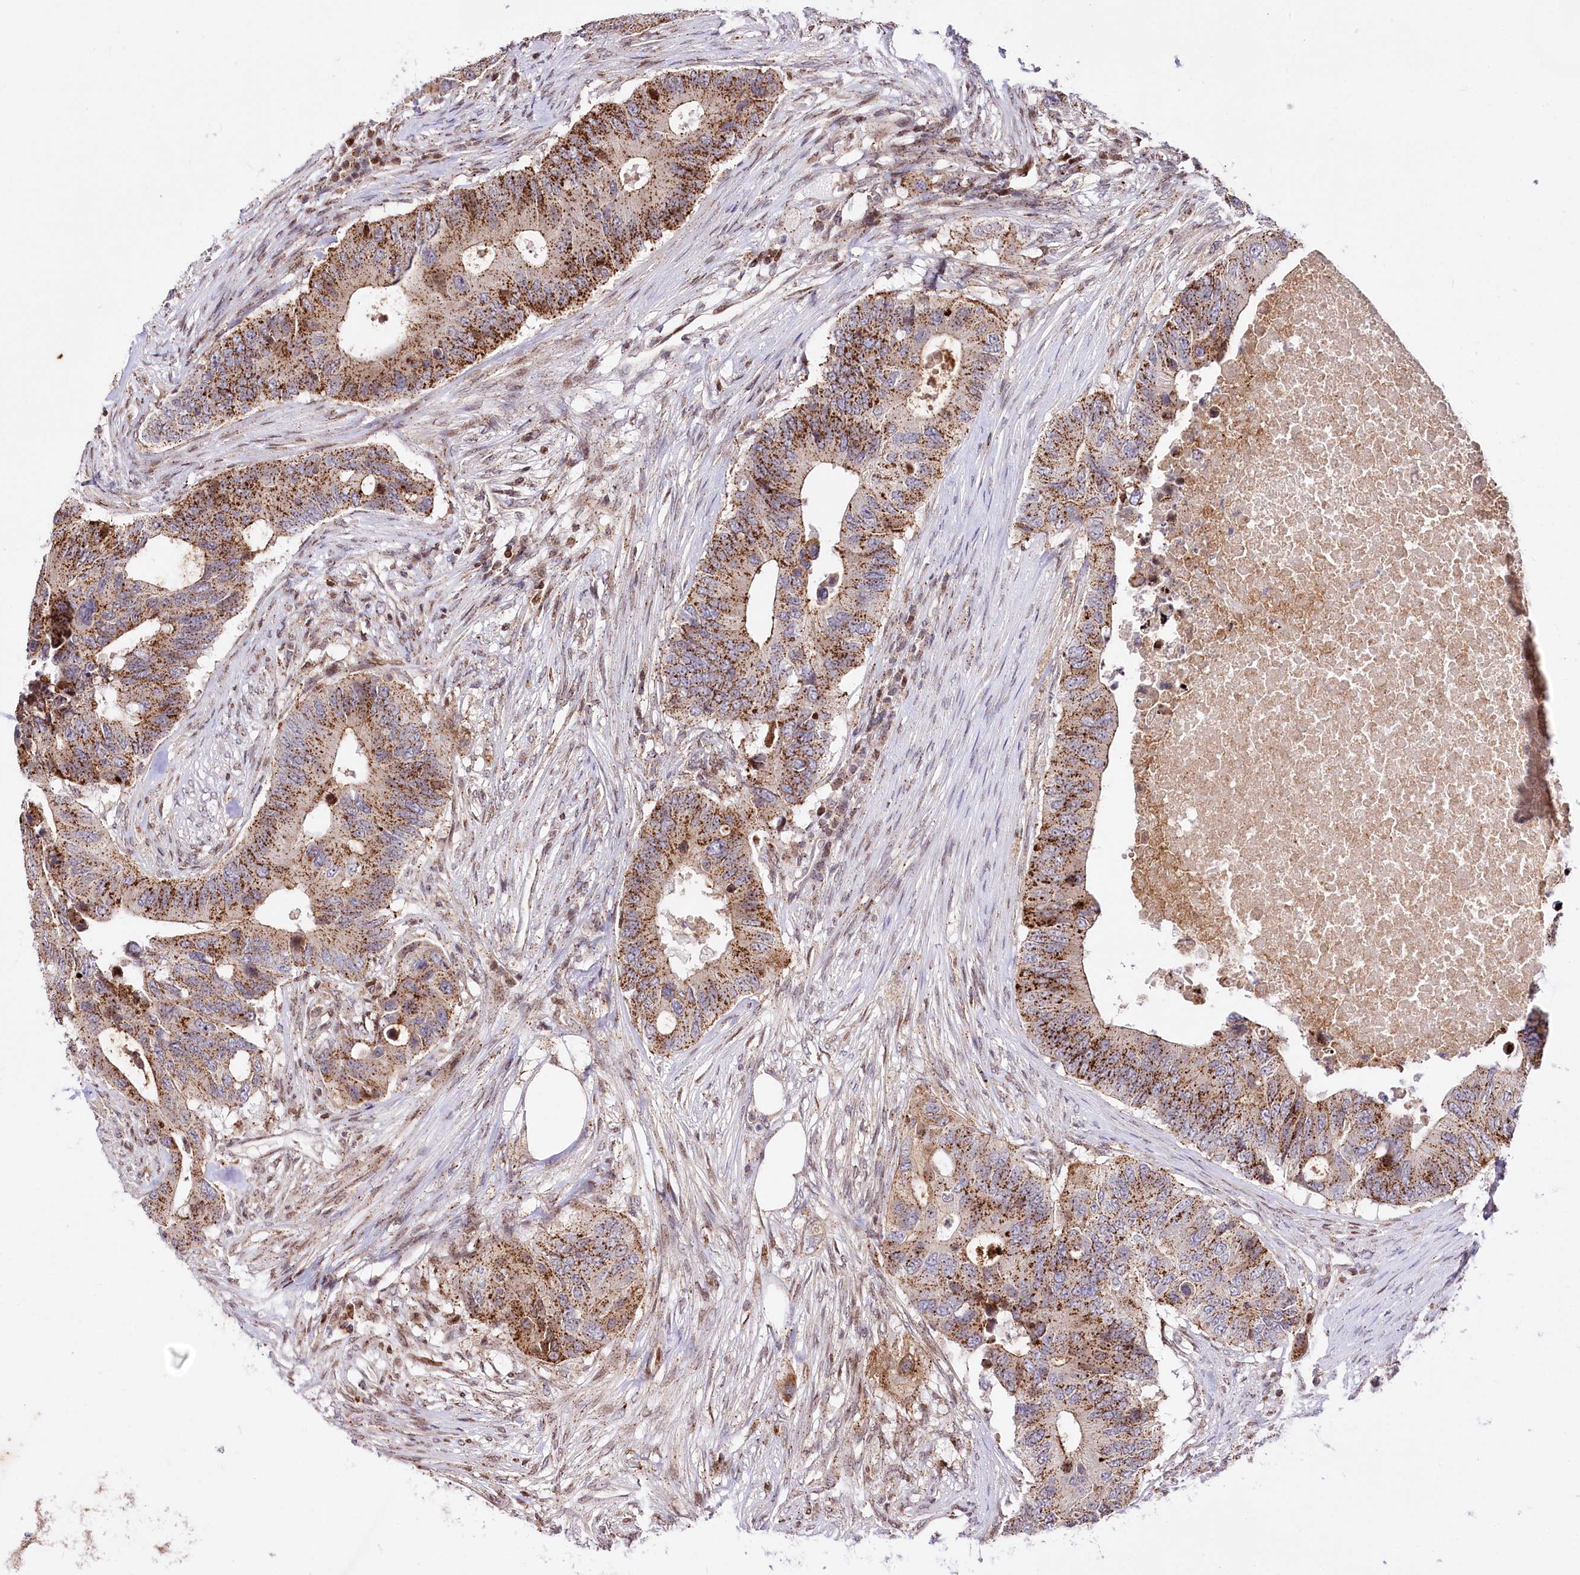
{"staining": {"intensity": "moderate", "quantity": ">75%", "location": "cytoplasmic/membranous"}, "tissue": "colorectal cancer", "cell_type": "Tumor cells", "image_type": "cancer", "snomed": [{"axis": "morphology", "description": "Adenocarcinoma, NOS"}, {"axis": "topography", "description": "Colon"}], "caption": "Immunohistochemistry (IHC) image of neoplastic tissue: human colorectal adenocarcinoma stained using immunohistochemistry (IHC) shows medium levels of moderate protein expression localized specifically in the cytoplasmic/membranous of tumor cells, appearing as a cytoplasmic/membranous brown color.", "gene": "ZFYVE27", "patient": {"sex": "male", "age": 71}}